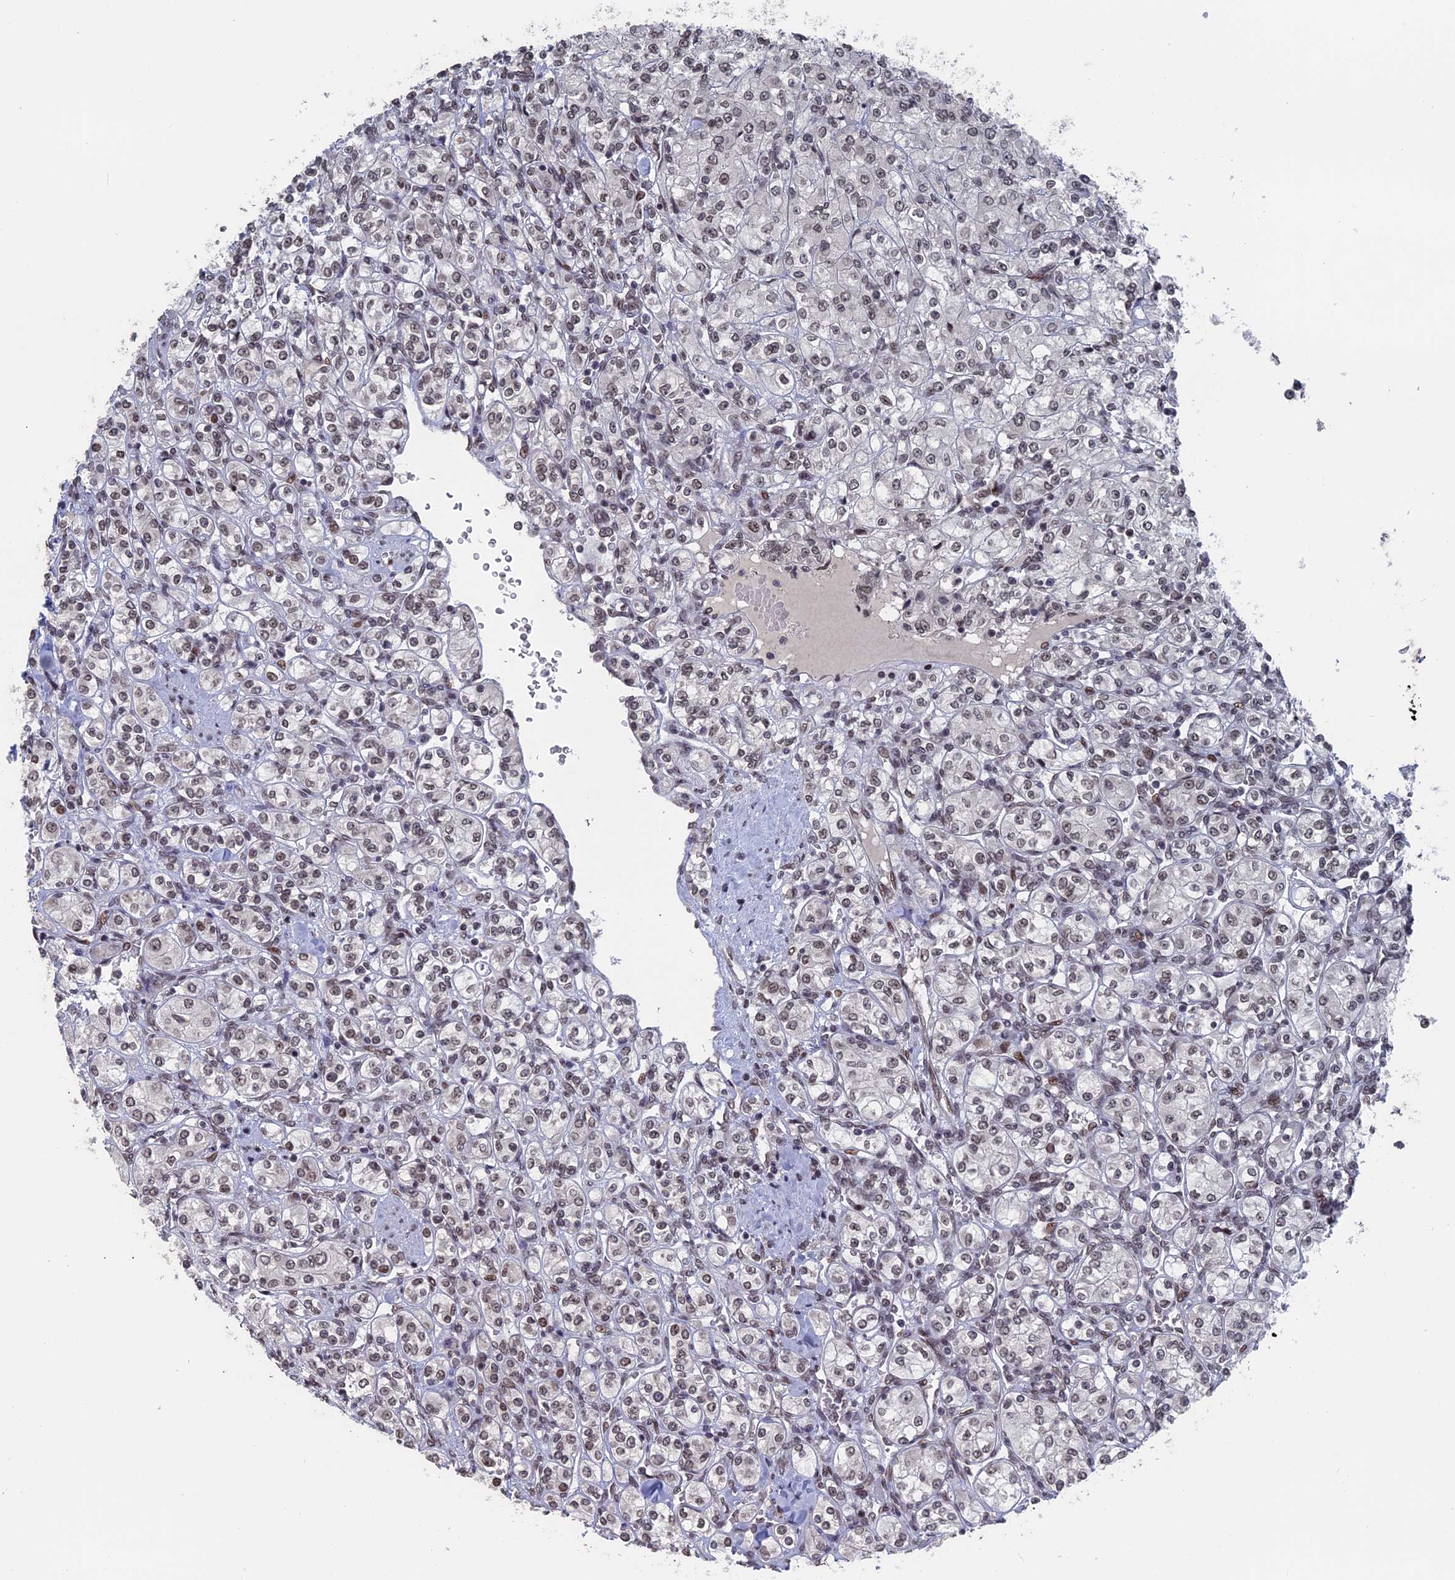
{"staining": {"intensity": "moderate", "quantity": "25%-75%", "location": "nuclear"}, "tissue": "renal cancer", "cell_type": "Tumor cells", "image_type": "cancer", "snomed": [{"axis": "morphology", "description": "Adenocarcinoma, NOS"}, {"axis": "topography", "description": "Kidney"}], "caption": "Tumor cells demonstrate medium levels of moderate nuclear positivity in approximately 25%-75% of cells in renal adenocarcinoma. Immunohistochemistry stains the protein of interest in brown and the nuclei are stained blue.", "gene": "NR2C2AP", "patient": {"sex": "male", "age": 77}}